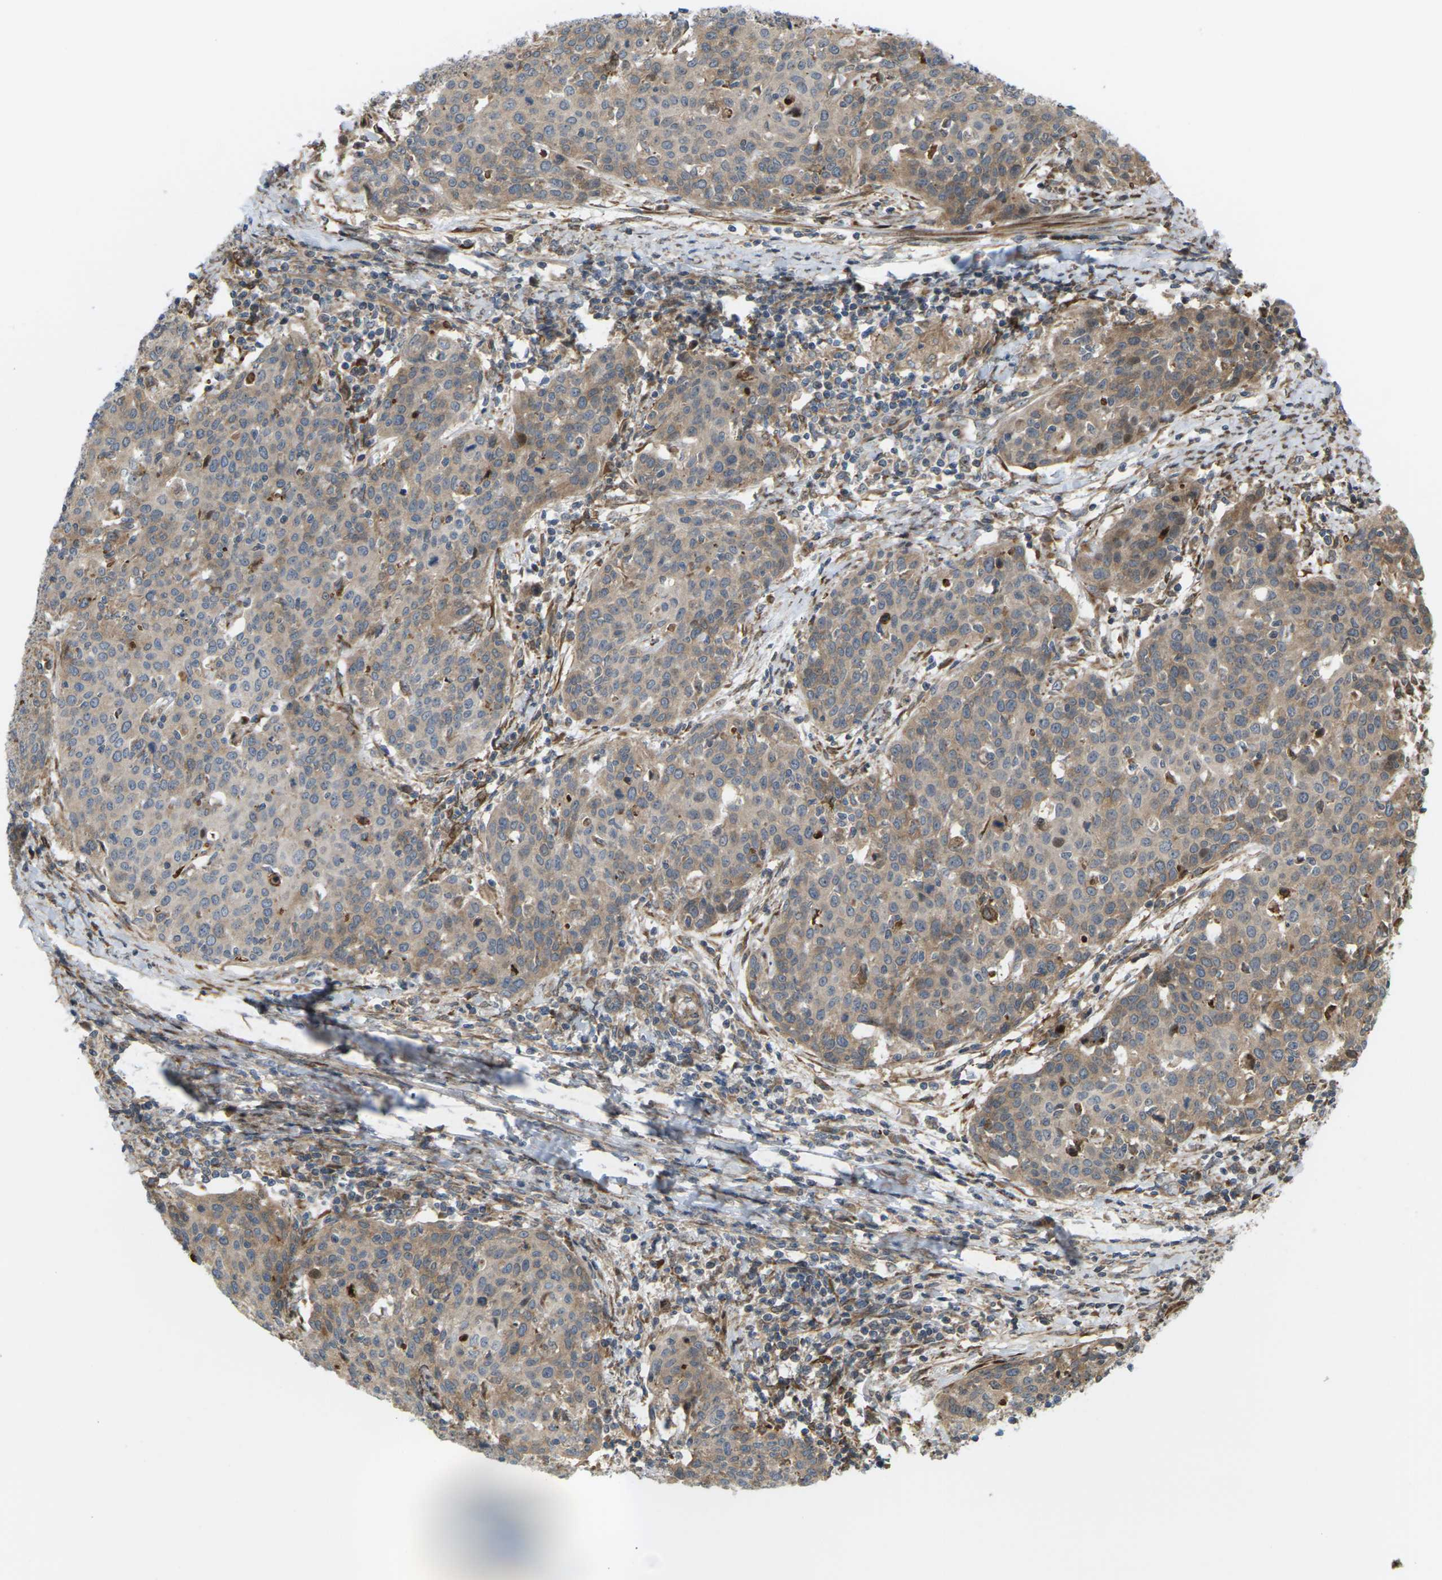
{"staining": {"intensity": "moderate", "quantity": ">75%", "location": "cytoplasmic/membranous"}, "tissue": "cervical cancer", "cell_type": "Tumor cells", "image_type": "cancer", "snomed": [{"axis": "morphology", "description": "Squamous cell carcinoma, NOS"}, {"axis": "topography", "description": "Cervix"}], "caption": "Immunohistochemistry staining of cervical cancer (squamous cell carcinoma), which exhibits medium levels of moderate cytoplasmic/membranous staining in approximately >75% of tumor cells indicating moderate cytoplasmic/membranous protein expression. The staining was performed using DAB (brown) for protein detection and nuclei were counterstained in hematoxylin (blue).", "gene": "ROBO1", "patient": {"sex": "female", "age": 38}}